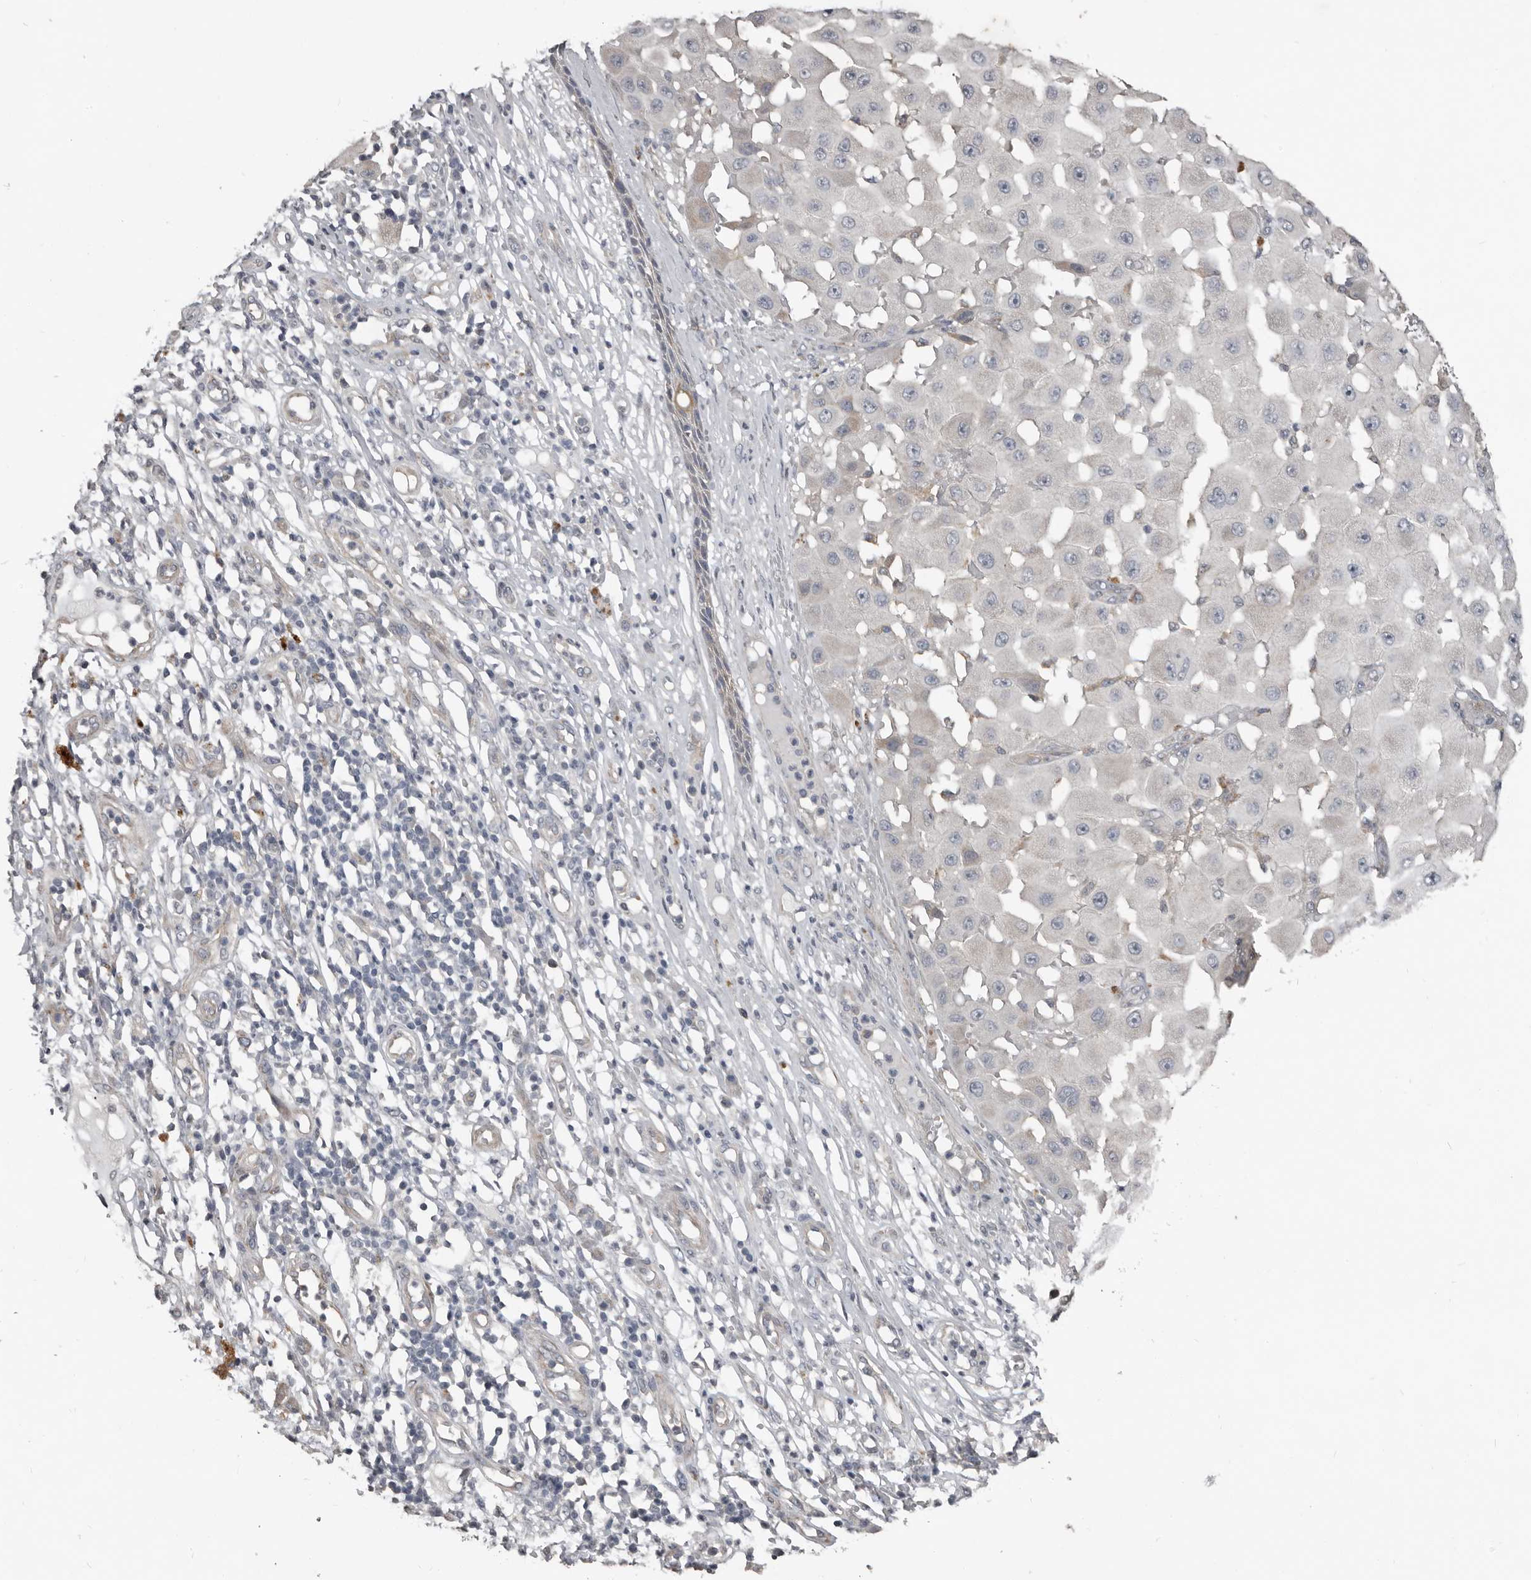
{"staining": {"intensity": "negative", "quantity": "none", "location": "none"}, "tissue": "melanoma", "cell_type": "Tumor cells", "image_type": "cancer", "snomed": [{"axis": "morphology", "description": "Malignant melanoma, NOS"}, {"axis": "topography", "description": "Skin"}], "caption": "High power microscopy image of an immunohistochemistry (IHC) micrograph of malignant melanoma, revealing no significant positivity in tumor cells.", "gene": "KCNJ8", "patient": {"sex": "female", "age": 81}}